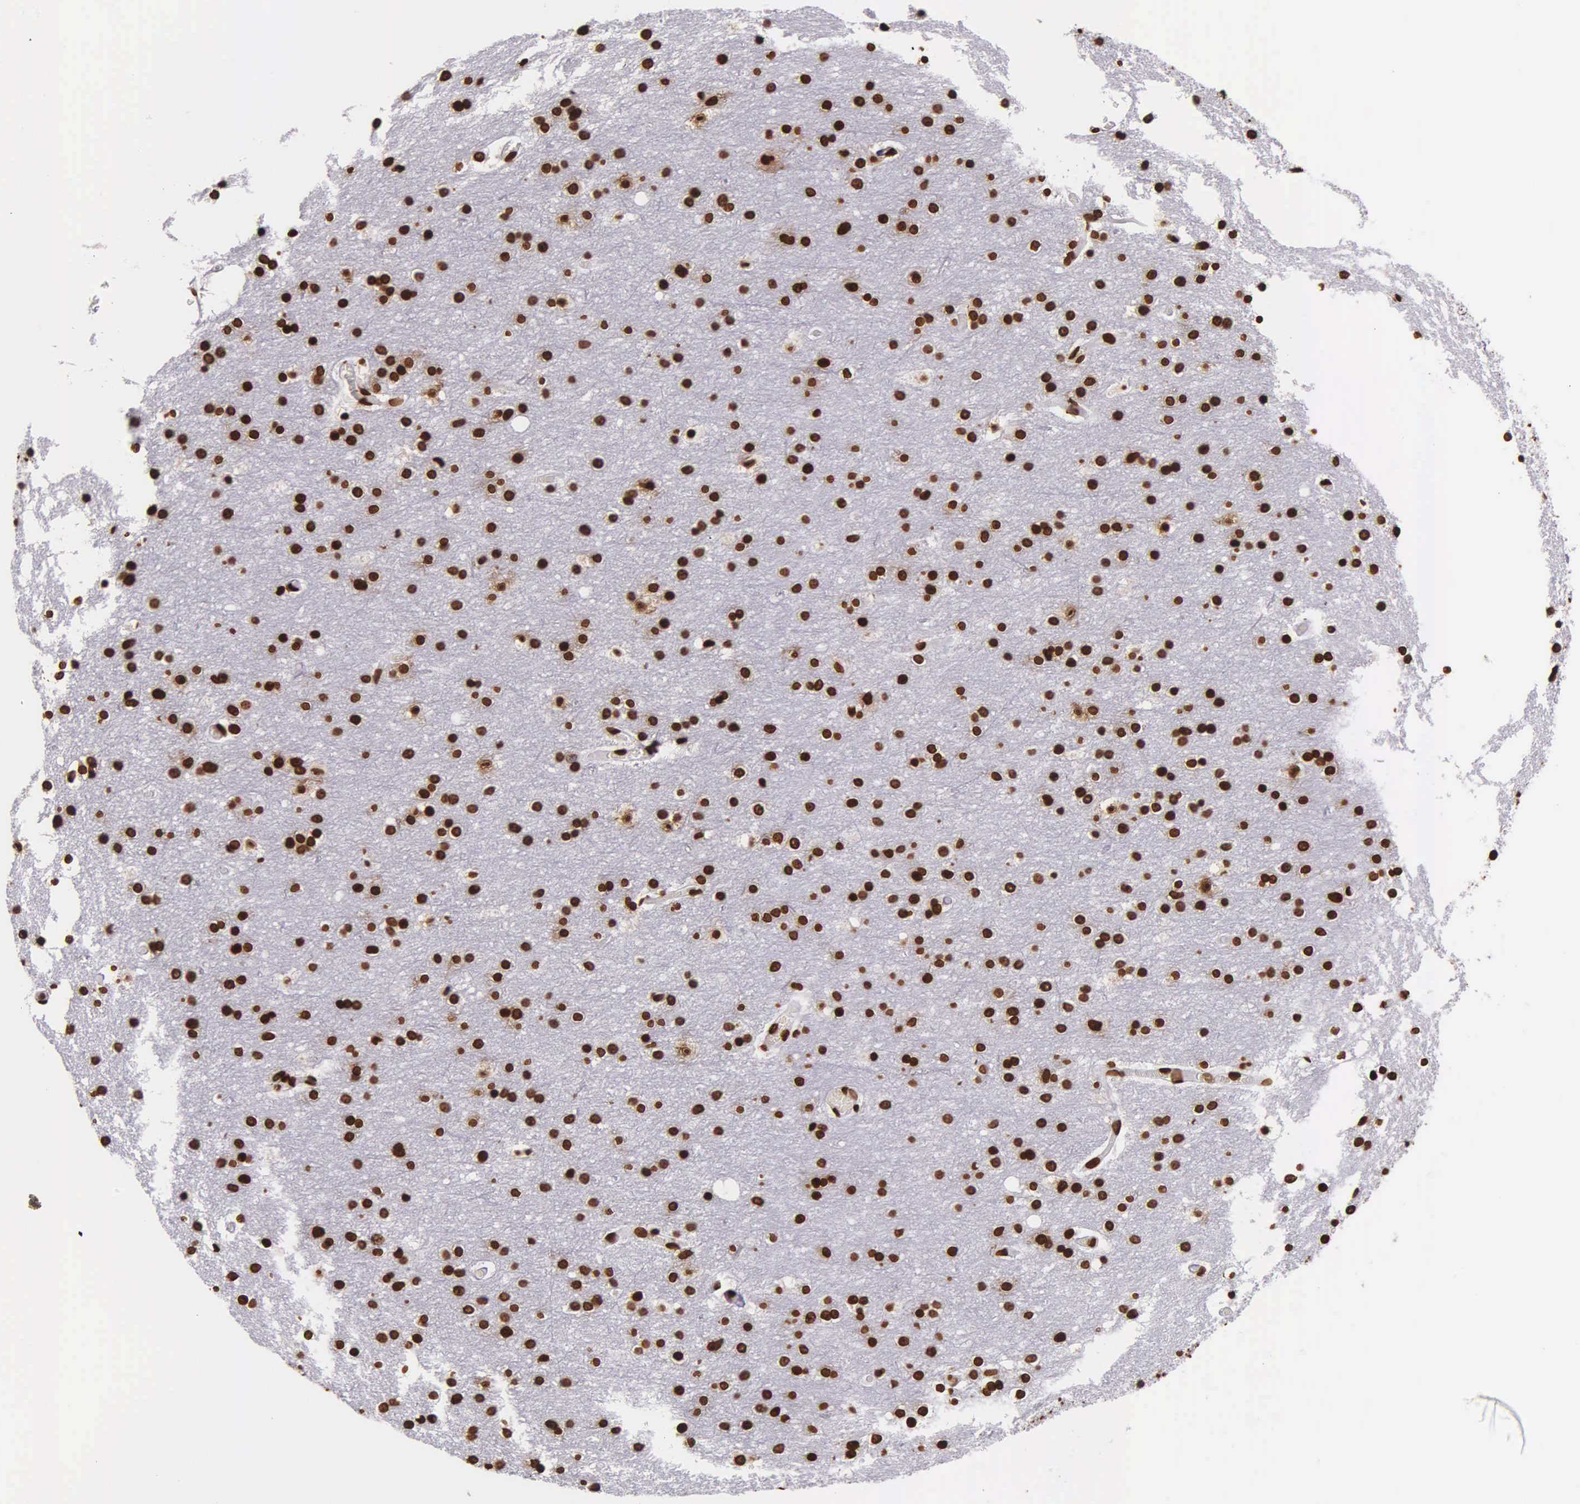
{"staining": {"intensity": "strong", "quantity": ">75%", "location": "nuclear"}, "tissue": "cerebral cortex", "cell_type": "Endothelial cells", "image_type": "normal", "snomed": [{"axis": "morphology", "description": "Normal tissue, NOS"}, {"axis": "topography", "description": "Cerebral cortex"}], "caption": "A brown stain labels strong nuclear positivity of a protein in endothelial cells of unremarkable cerebral cortex. (Brightfield microscopy of DAB IHC at high magnification).", "gene": "H1", "patient": {"sex": "female", "age": 54}}